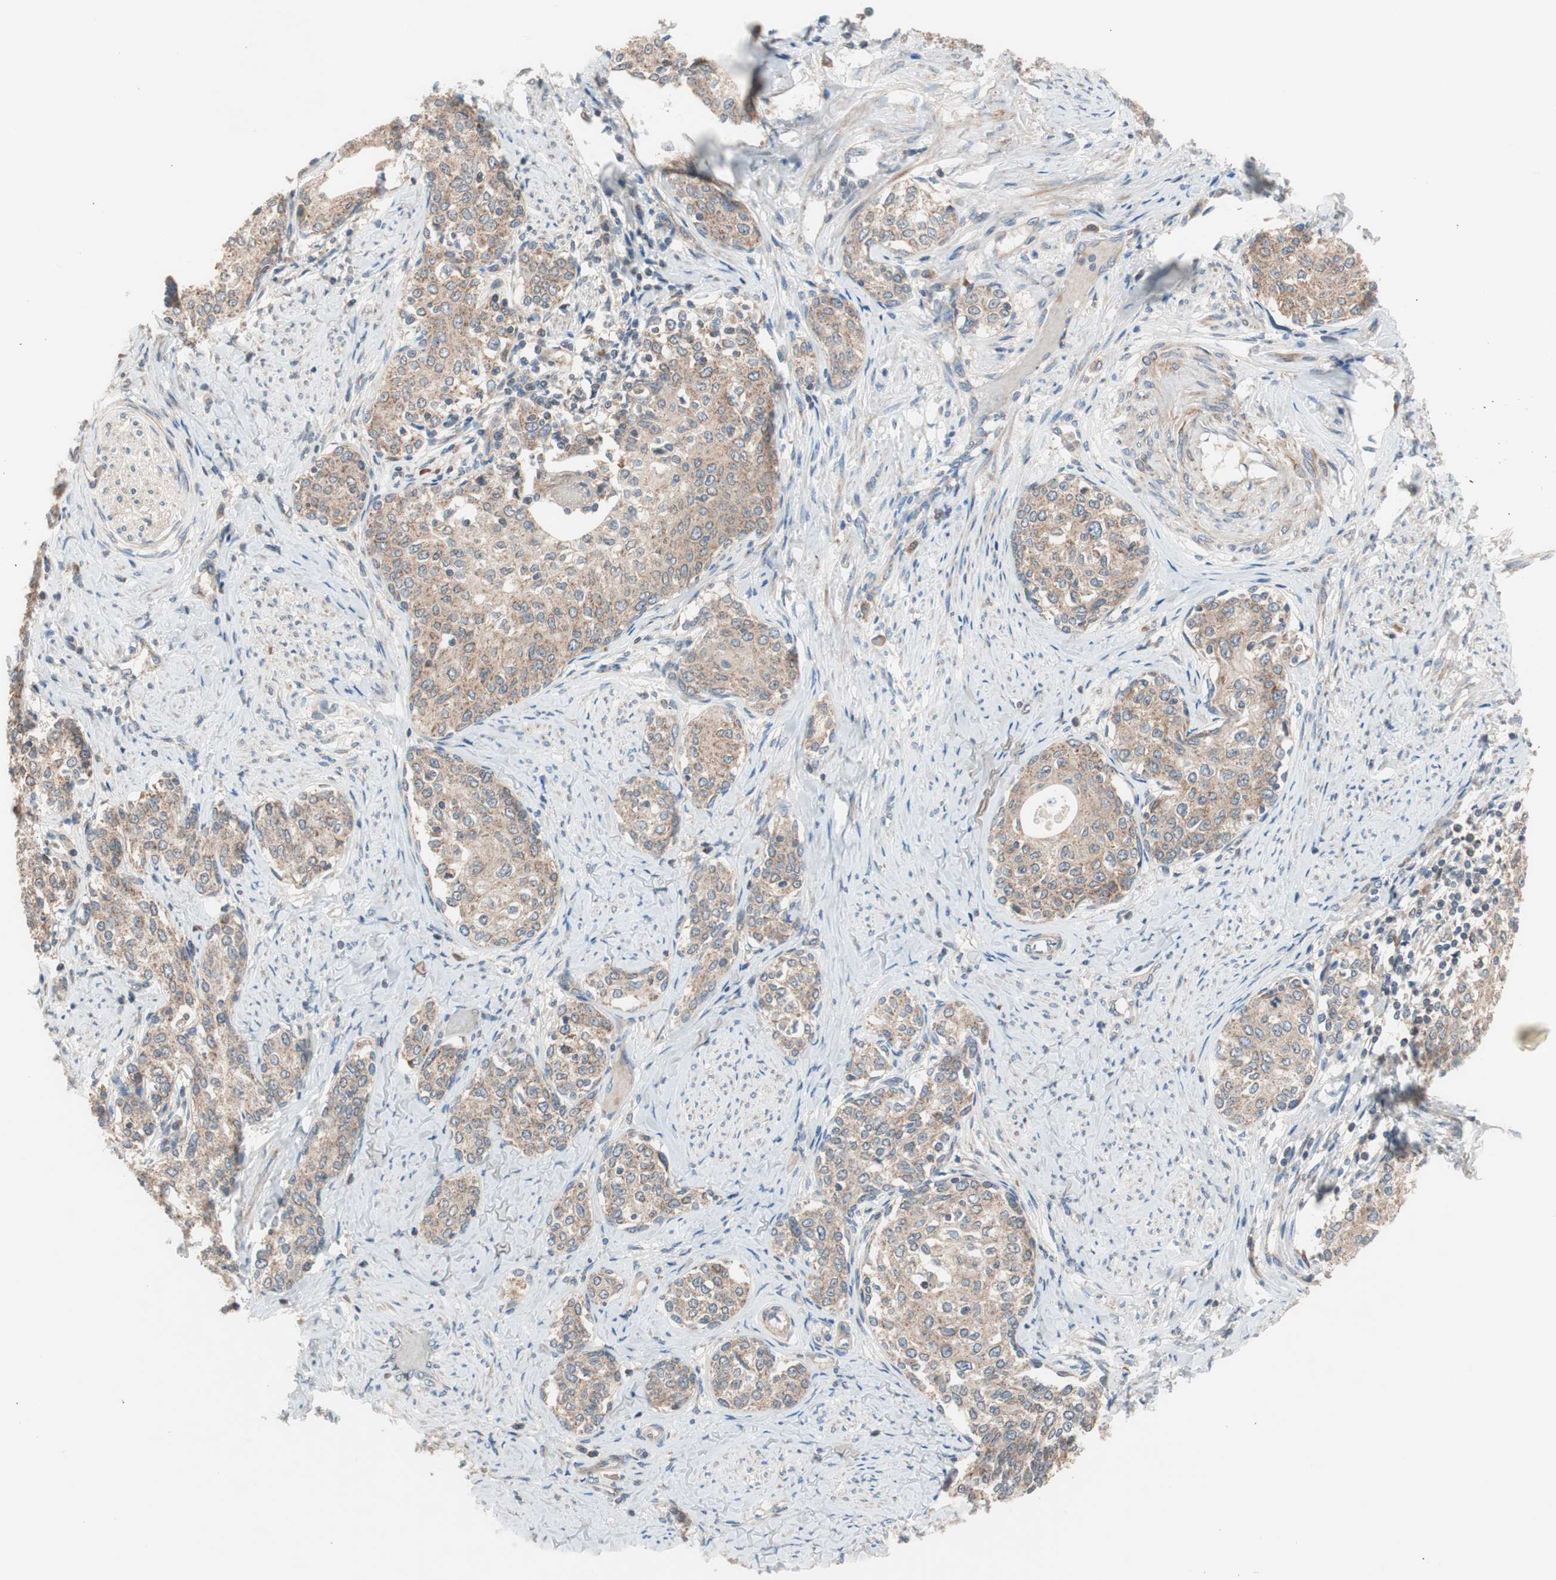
{"staining": {"intensity": "moderate", "quantity": ">75%", "location": "cytoplasmic/membranous"}, "tissue": "cervical cancer", "cell_type": "Tumor cells", "image_type": "cancer", "snomed": [{"axis": "morphology", "description": "Squamous cell carcinoma, NOS"}, {"axis": "morphology", "description": "Adenocarcinoma, NOS"}, {"axis": "topography", "description": "Cervix"}], "caption": "Cervical cancer stained with a protein marker shows moderate staining in tumor cells.", "gene": "HMBS", "patient": {"sex": "female", "age": 52}}